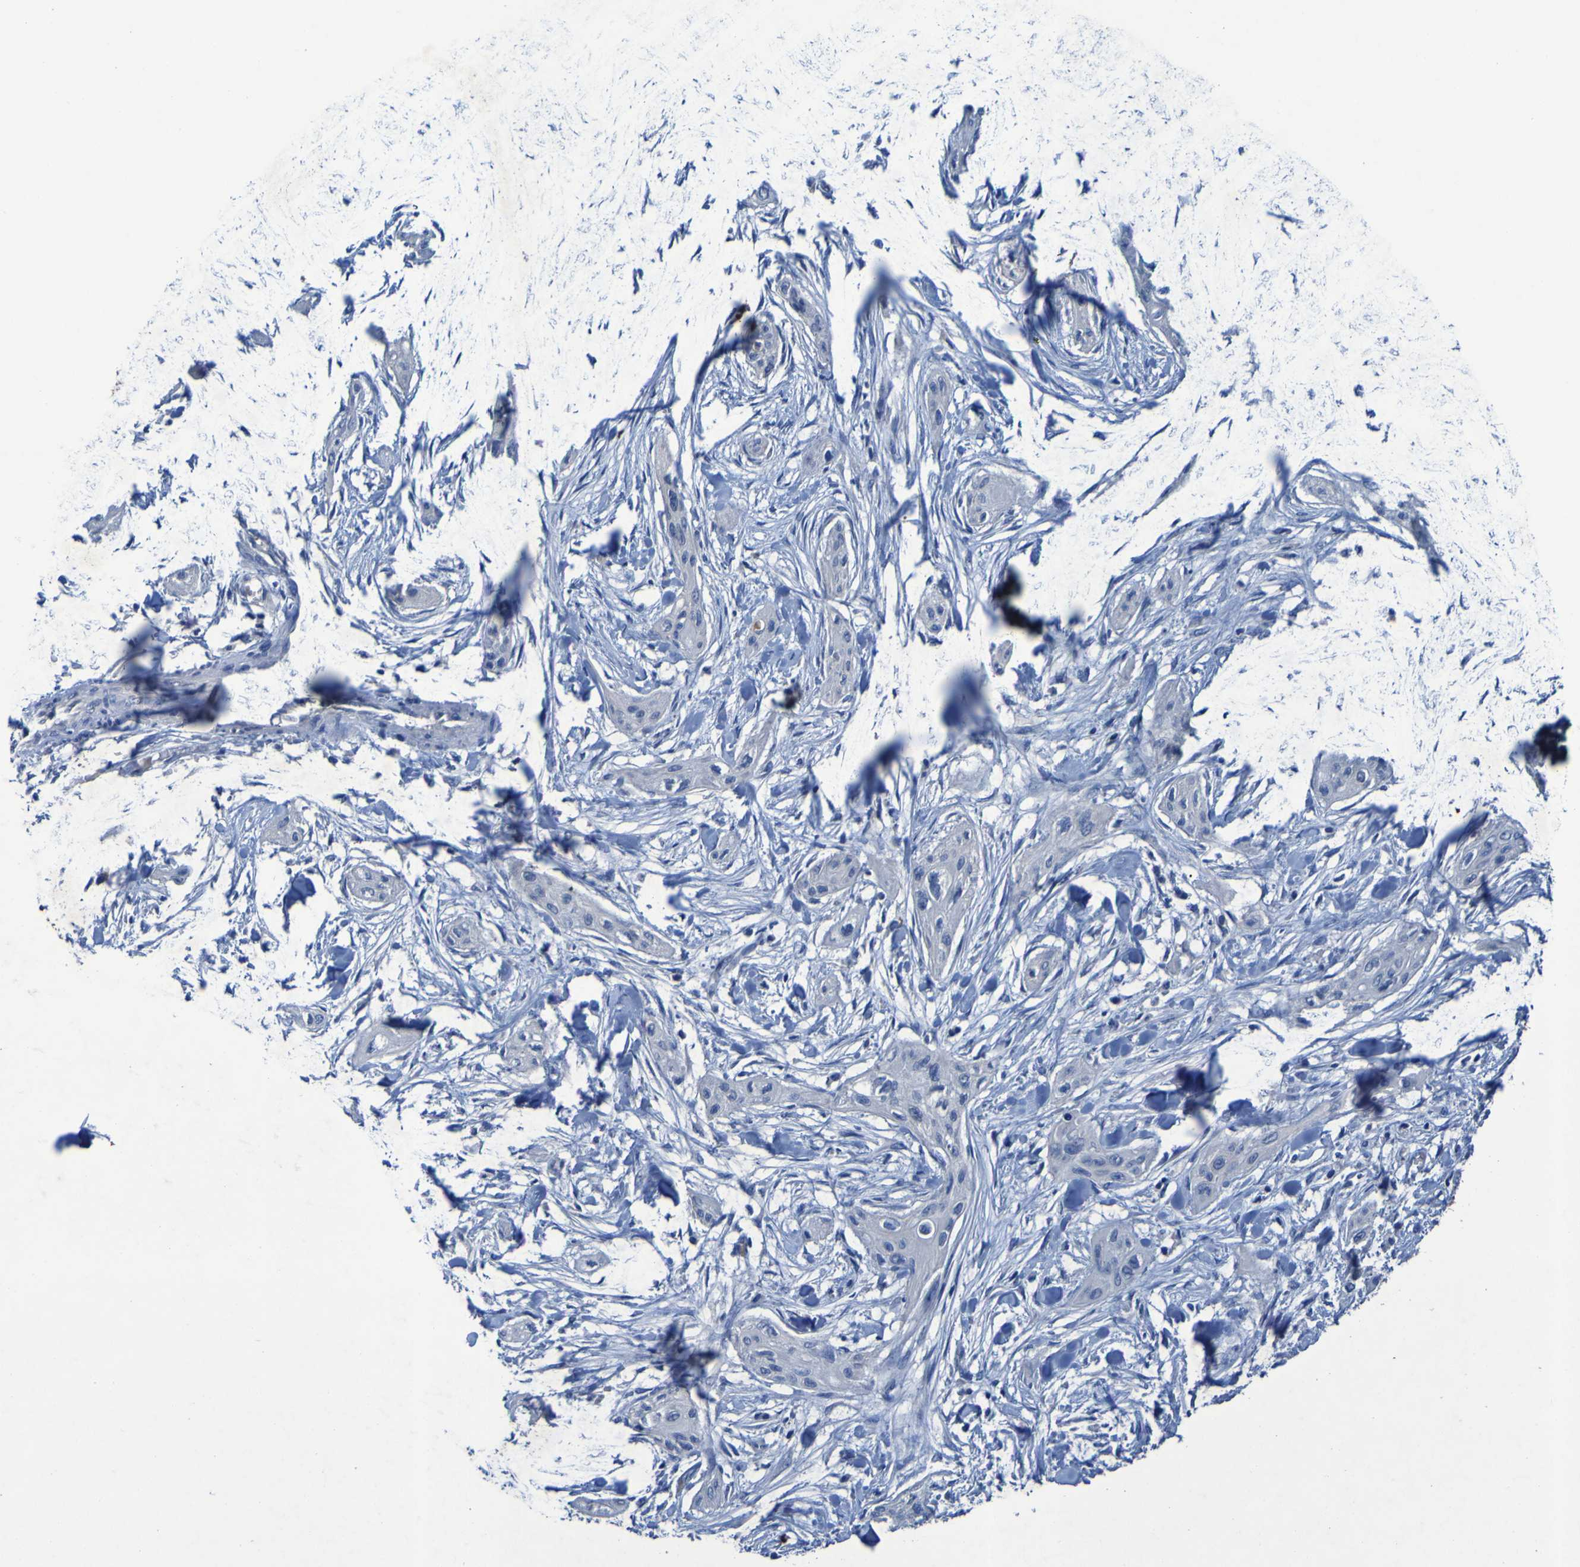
{"staining": {"intensity": "negative", "quantity": "none", "location": "none"}, "tissue": "lung cancer", "cell_type": "Tumor cells", "image_type": "cancer", "snomed": [{"axis": "morphology", "description": "Squamous cell carcinoma, NOS"}, {"axis": "topography", "description": "Lung"}], "caption": "Histopathology image shows no protein positivity in tumor cells of lung cancer (squamous cell carcinoma) tissue.", "gene": "SGK2", "patient": {"sex": "female", "age": 47}}